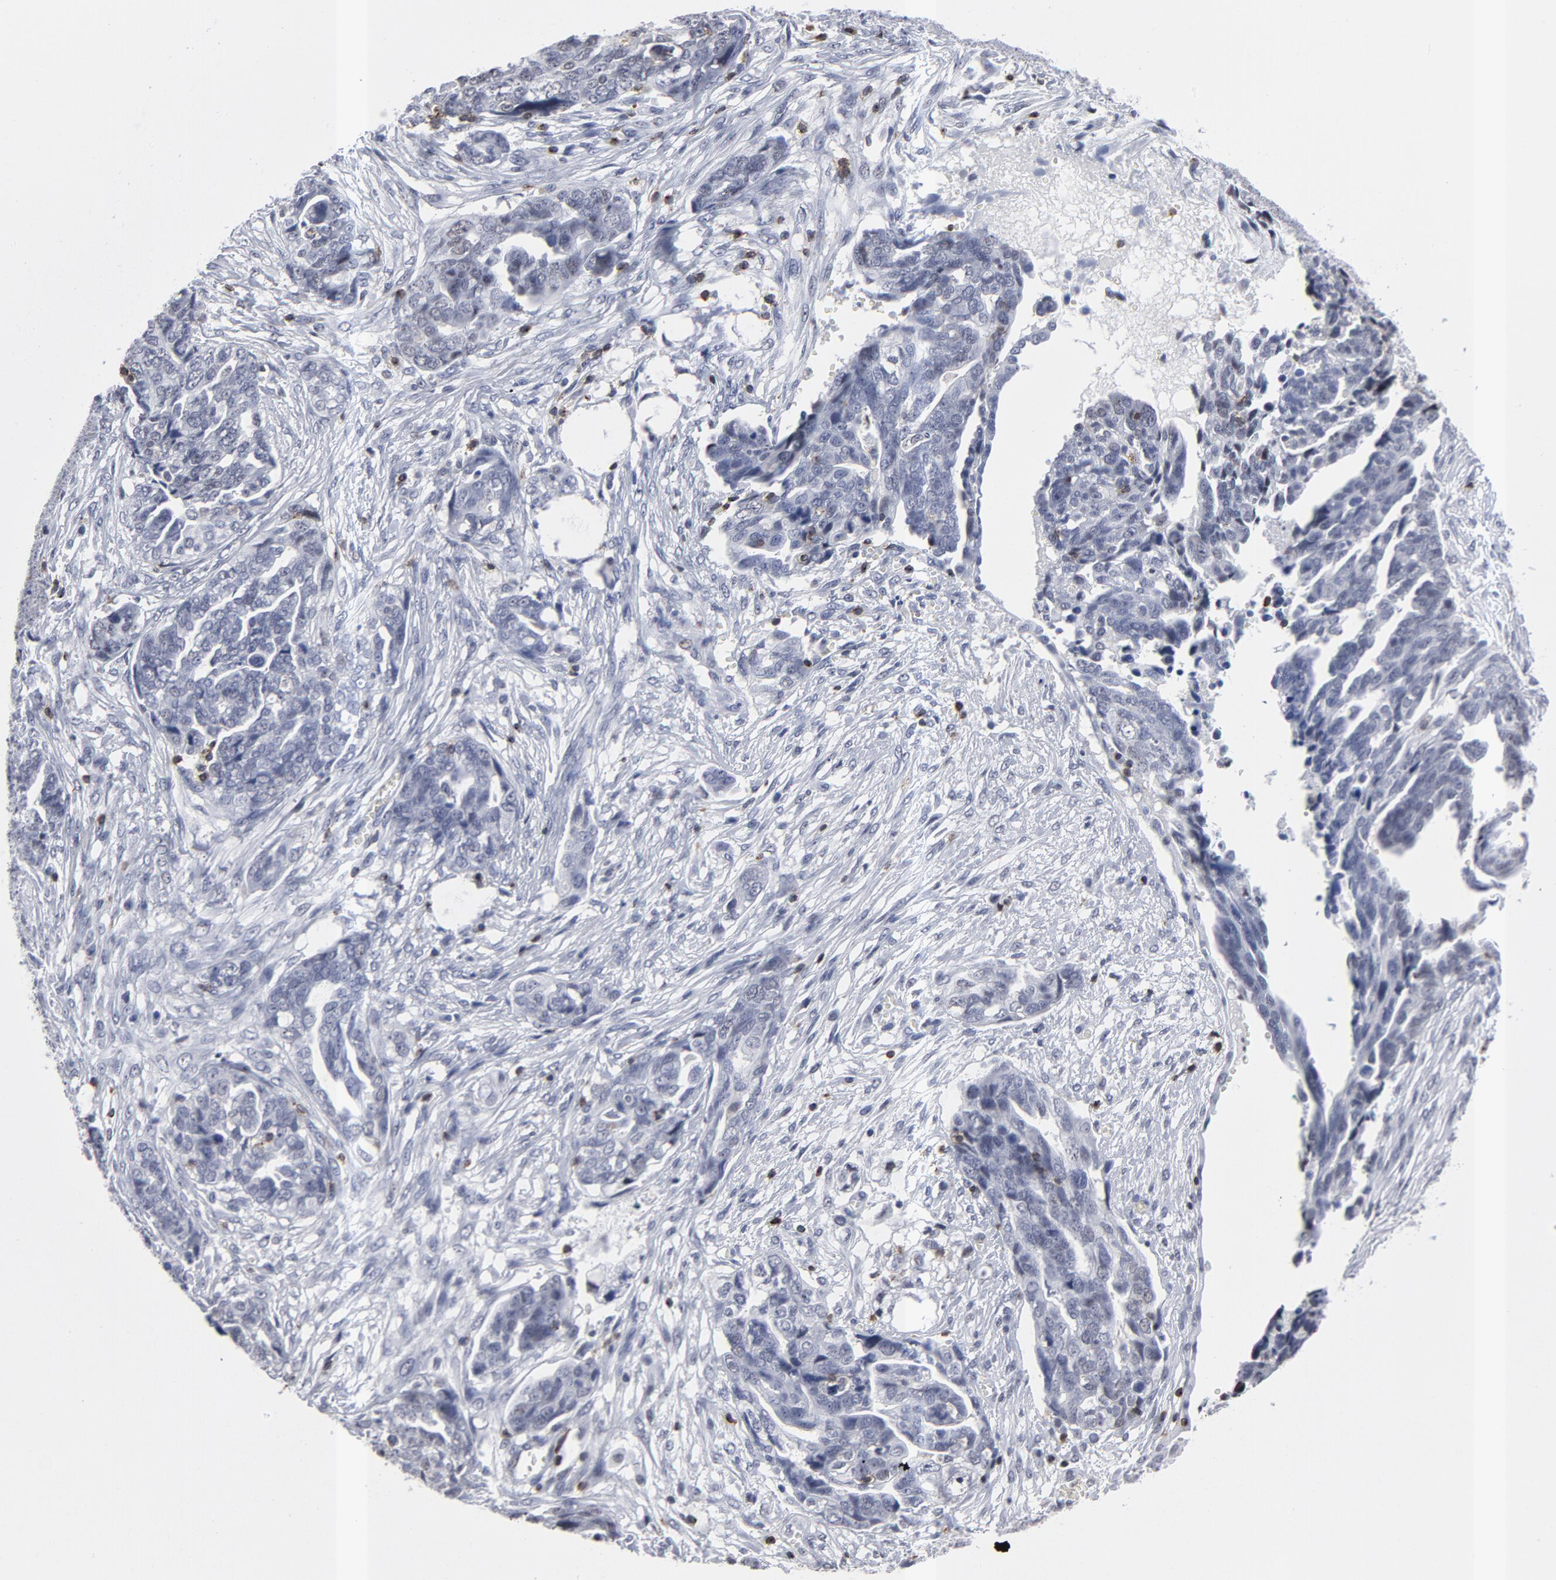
{"staining": {"intensity": "negative", "quantity": "none", "location": "none"}, "tissue": "ovarian cancer", "cell_type": "Tumor cells", "image_type": "cancer", "snomed": [{"axis": "morphology", "description": "Normal tissue, NOS"}, {"axis": "morphology", "description": "Cystadenocarcinoma, serous, NOS"}, {"axis": "topography", "description": "Fallopian tube"}, {"axis": "topography", "description": "Ovary"}], "caption": "Ovarian cancer (serous cystadenocarcinoma) was stained to show a protein in brown. There is no significant positivity in tumor cells.", "gene": "CD2", "patient": {"sex": "female", "age": 56}}